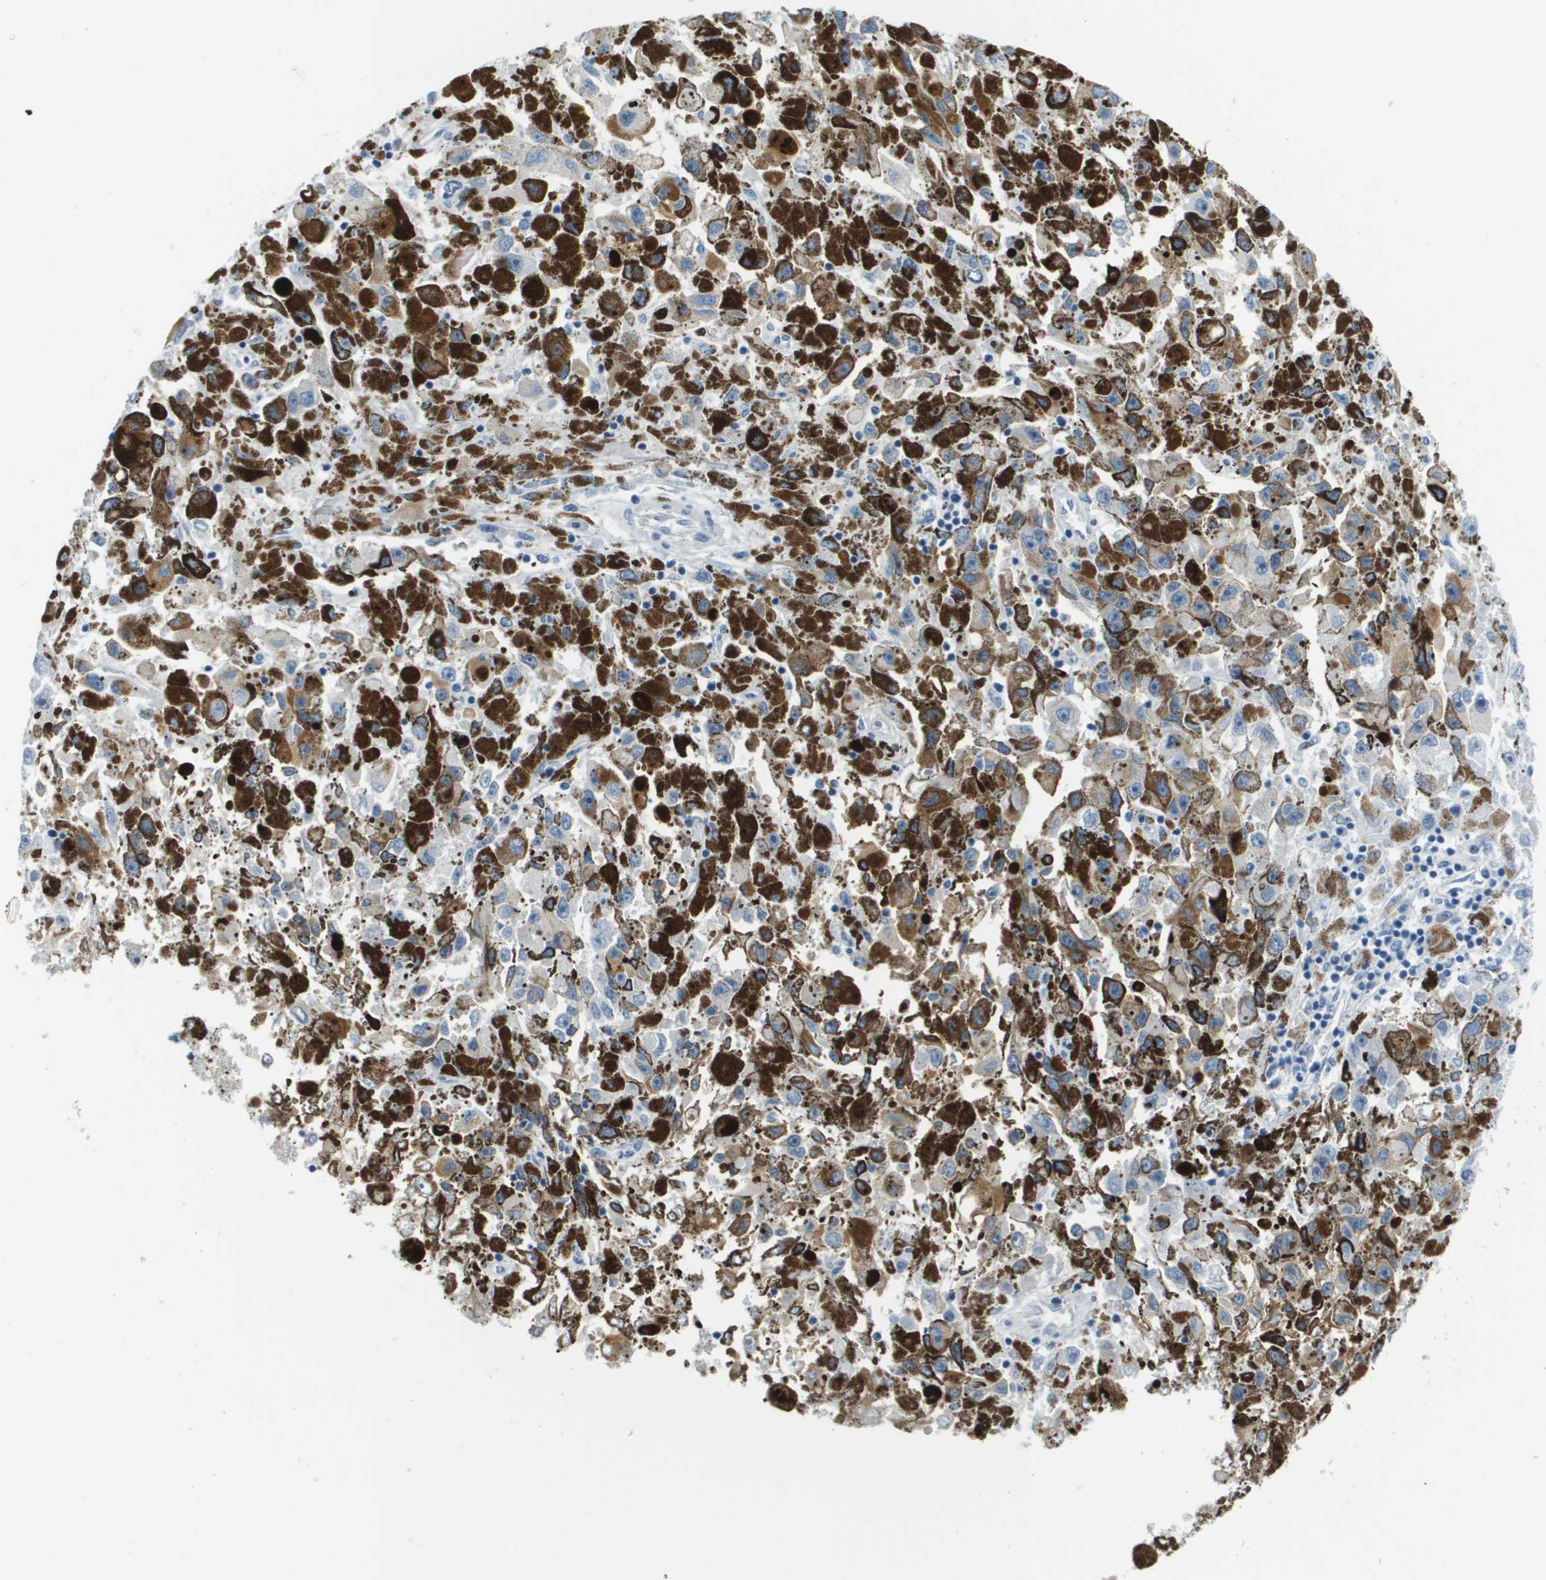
{"staining": {"intensity": "negative", "quantity": "none", "location": "none"}, "tissue": "melanoma", "cell_type": "Tumor cells", "image_type": "cancer", "snomed": [{"axis": "morphology", "description": "Malignant melanoma, NOS"}, {"axis": "topography", "description": "Skin"}], "caption": "The photomicrograph shows no staining of tumor cells in melanoma.", "gene": "CDHR2", "patient": {"sex": "female", "age": 104}}